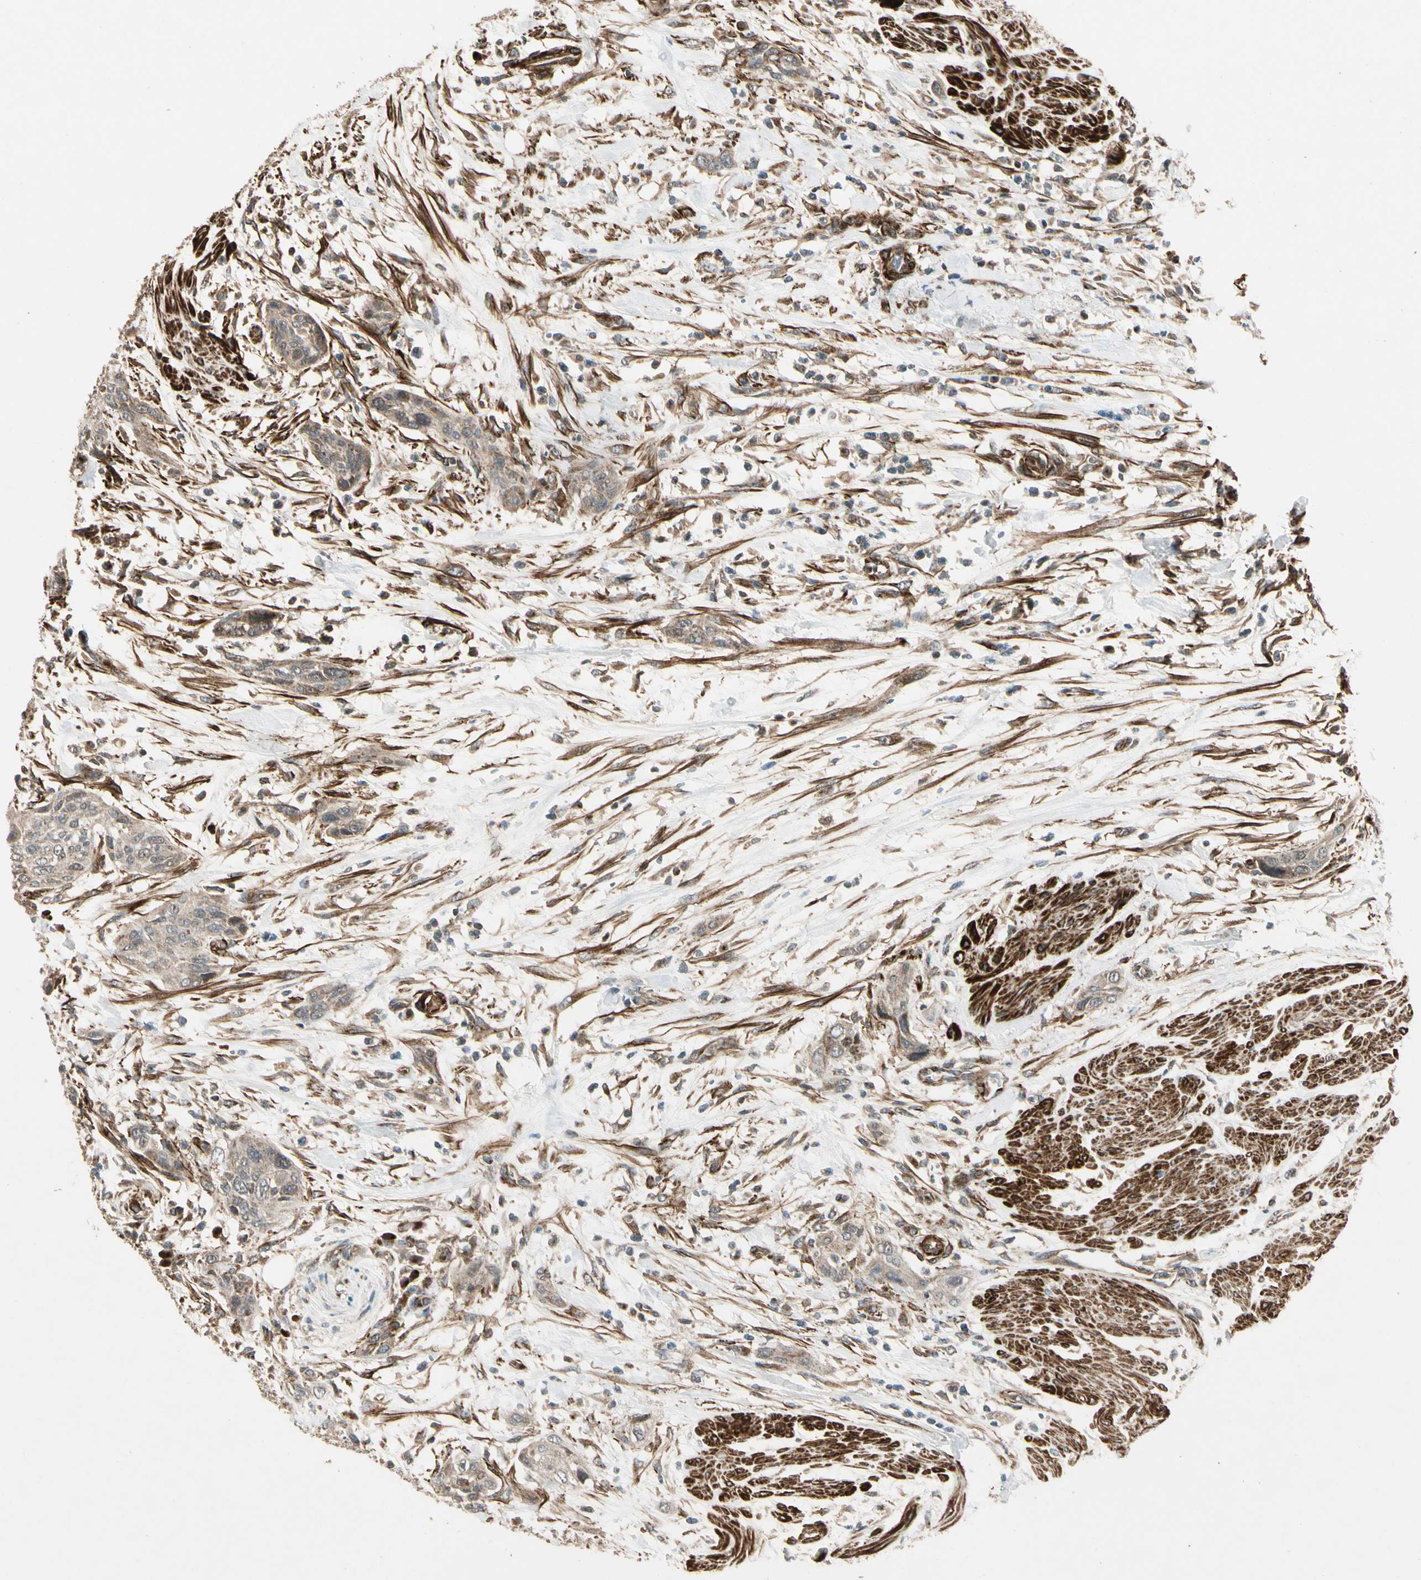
{"staining": {"intensity": "weak", "quantity": ">75%", "location": "cytoplasmic/membranous"}, "tissue": "urothelial cancer", "cell_type": "Tumor cells", "image_type": "cancer", "snomed": [{"axis": "morphology", "description": "Urothelial carcinoma, High grade"}, {"axis": "topography", "description": "Urinary bladder"}], "caption": "An image of human urothelial cancer stained for a protein displays weak cytoplasmic/membranous brown staining in tumor cells.", "gene": "GCK", "patient": {"sex": "male", "age": 35}}